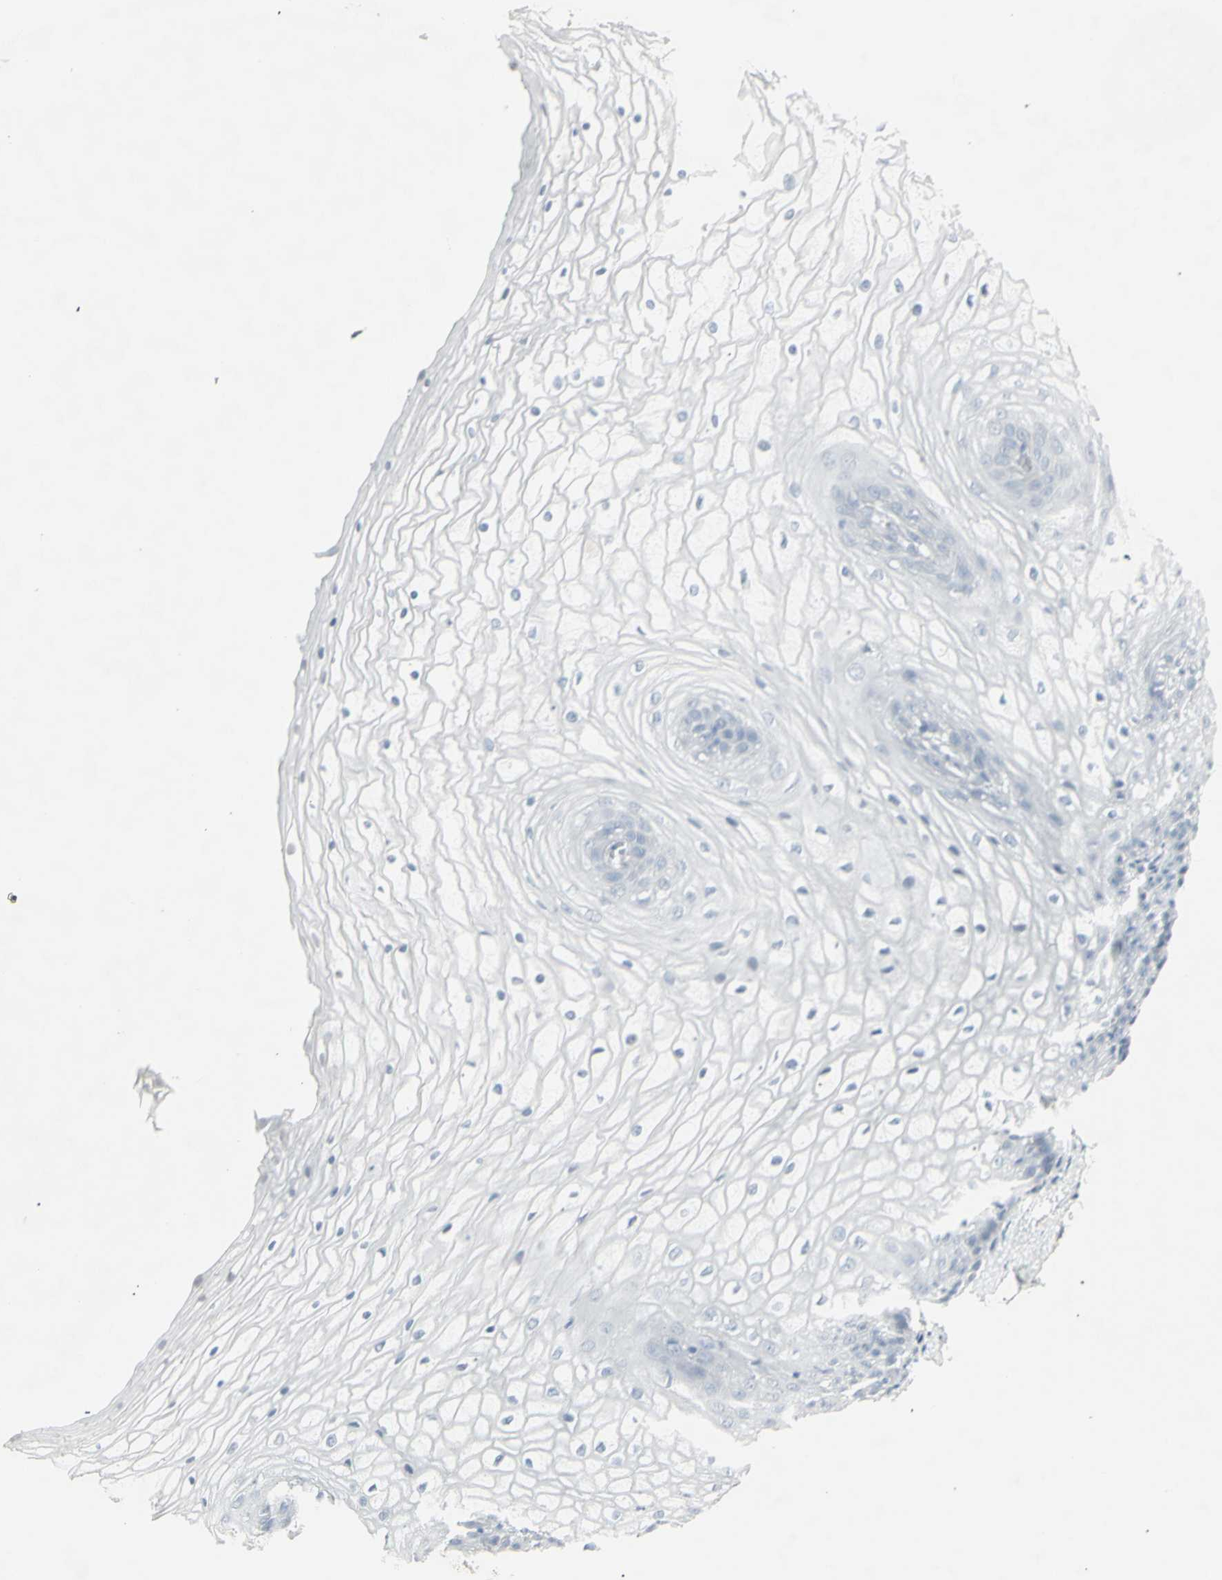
{"staining": {"intensity": "negative", "quantity": "none", "location": "none"}, "tissue": "vagina", "cell_type": "Squamous epithelial cells", "image_type": "normal", "snomed": [{"axis": "morphology", "description": "Normal tissue, NOS"}, {"axis": "topography", "description": "Vagina"}], "caption": "This is a photomicrograph of IHC staining of normal vagina, which shows no positivity in squamous epithelial cells.", "gene": "YBX2", "patient": {"sex": "female", "age": 34}}